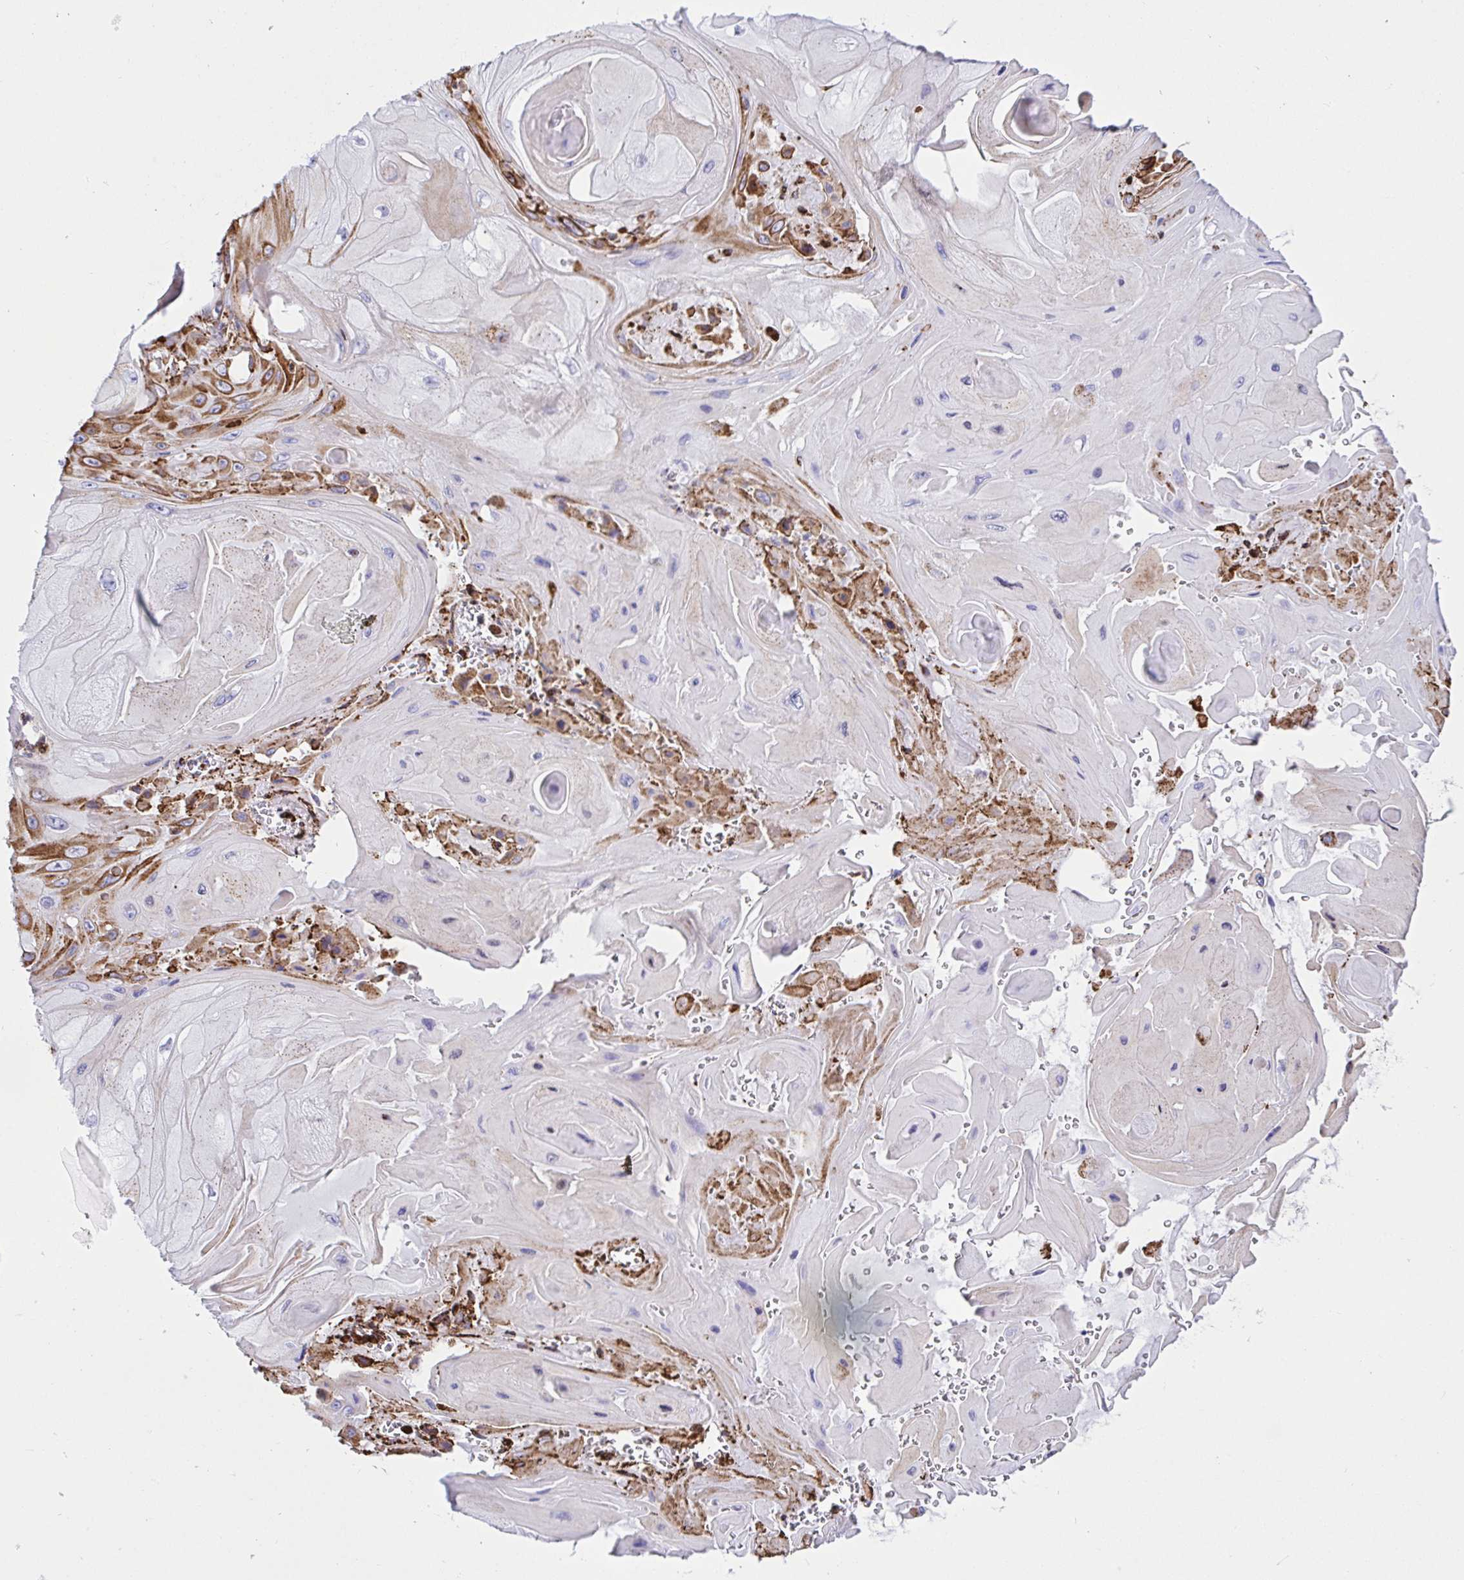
{"staining": {"intensity": "moderate", "quantity": "25%-75%", "location": "cytoplasmic/membranous"}, "tissue": "skin cancer", "cell_type": "Tumor cells", "image_type": "cancer", "snomed": [{"axis": "morphology", "description": "Squamous cell carcinoma, NOS"}, {"axis": "topography", "description": "Skin"}], "caption": "This histopathology image reveals immunohistochemistry staining of skin cancer (squamous cell carcinoma), with medium moderate cytoplasmic/membranous staining in about 25%-75% of tumor cells.", "gene": "CLGN", "patient": {"sex": "female", "age": 94}}